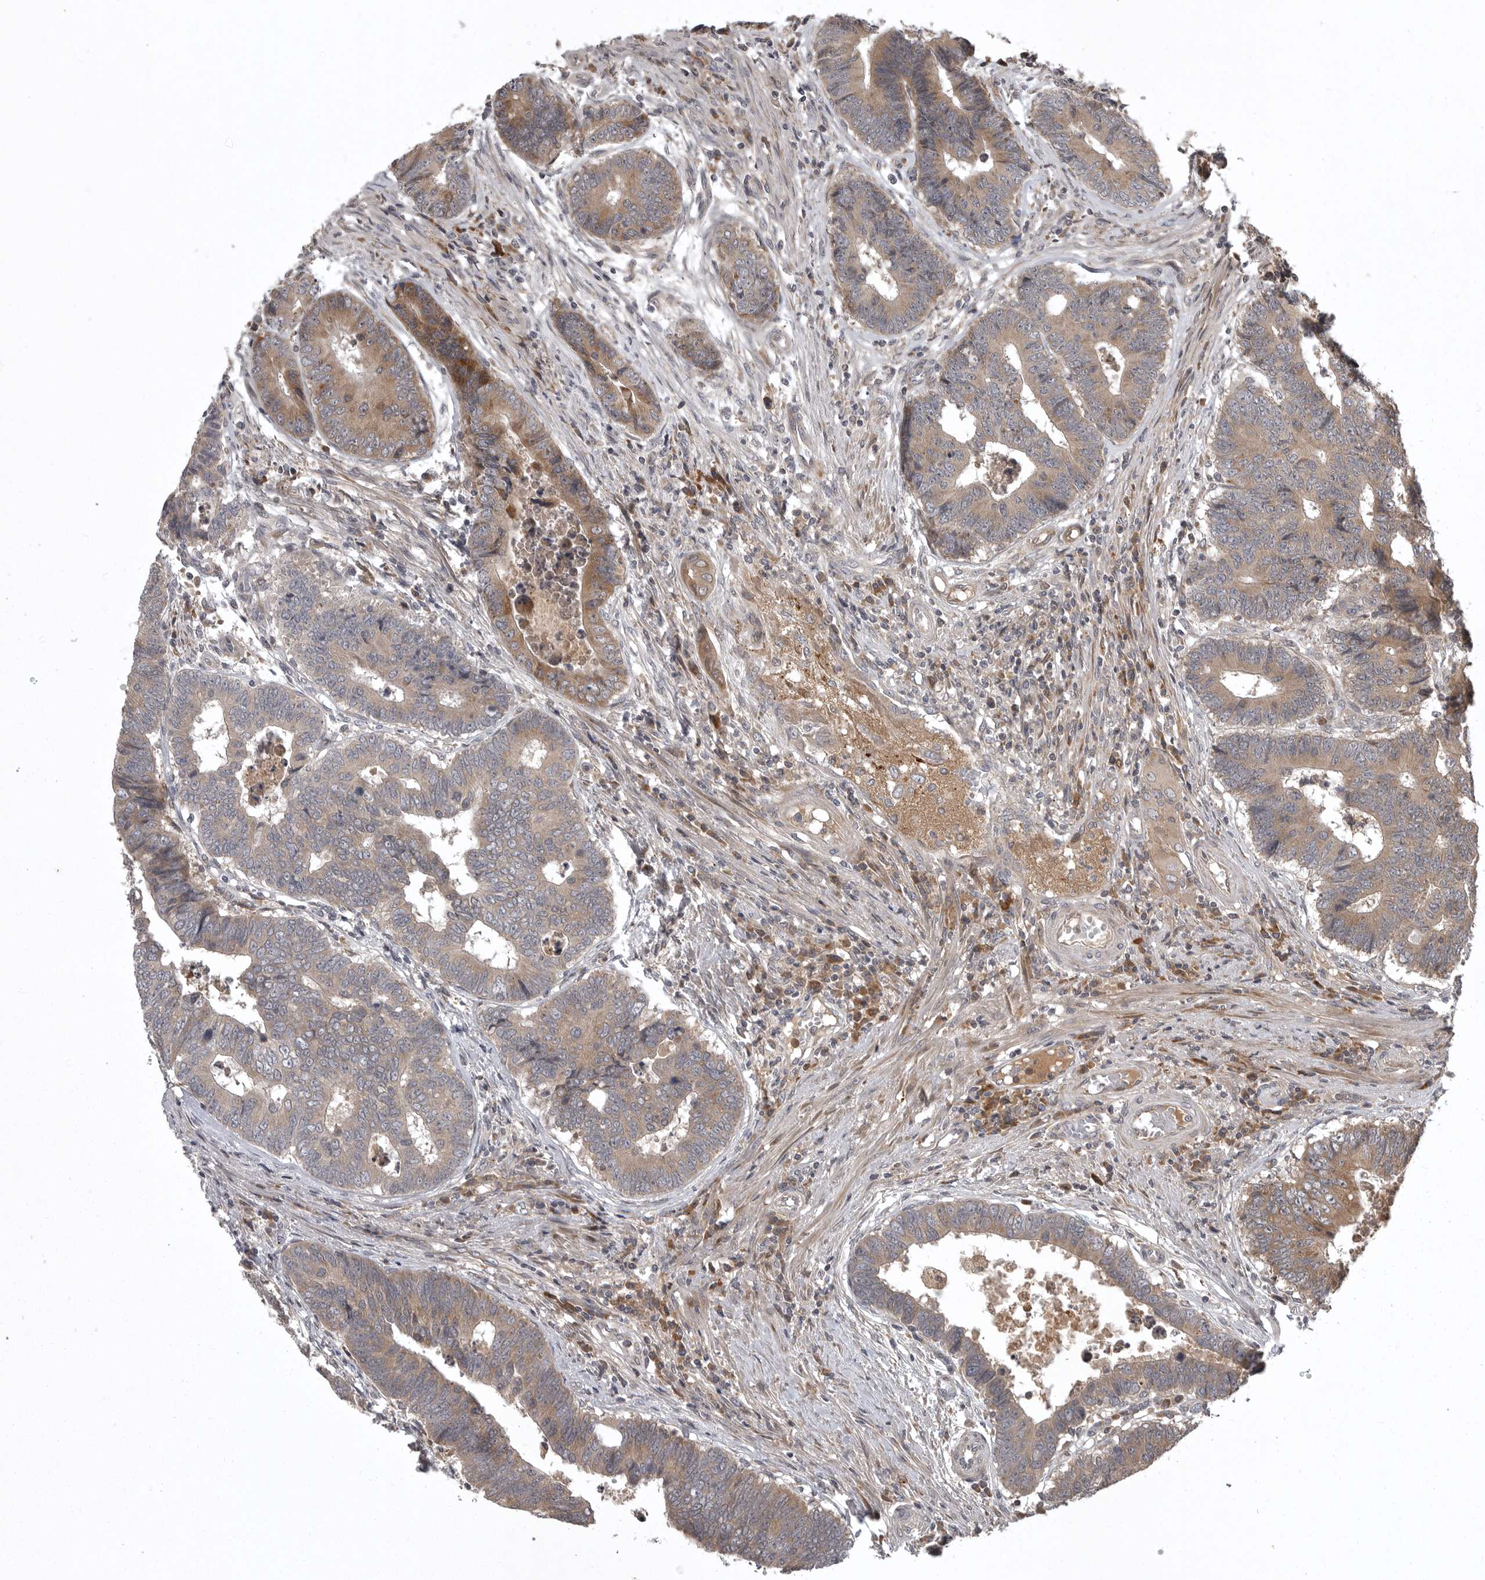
{"staining": {"intensity": "moderate", "quantity": "25%-75%", "location": "cytoplasmic/membranous"}, "tissue": "colorectal cancer", "cell_type": "Tumor cells", "image_type": "cancer", "snomed": [{"axis": "morphology", "description": "Adenocarcinoma, NOS"}, {"axis": "topography", "description": "Rectum"}], "caption": "A brown stain shows moderate cytoplasmic/membranous staining of a protein in colorectal adenocarcinoma tumor cells.", "gene": "GPR31", "patient": {"sex": "male", "age": 84}}